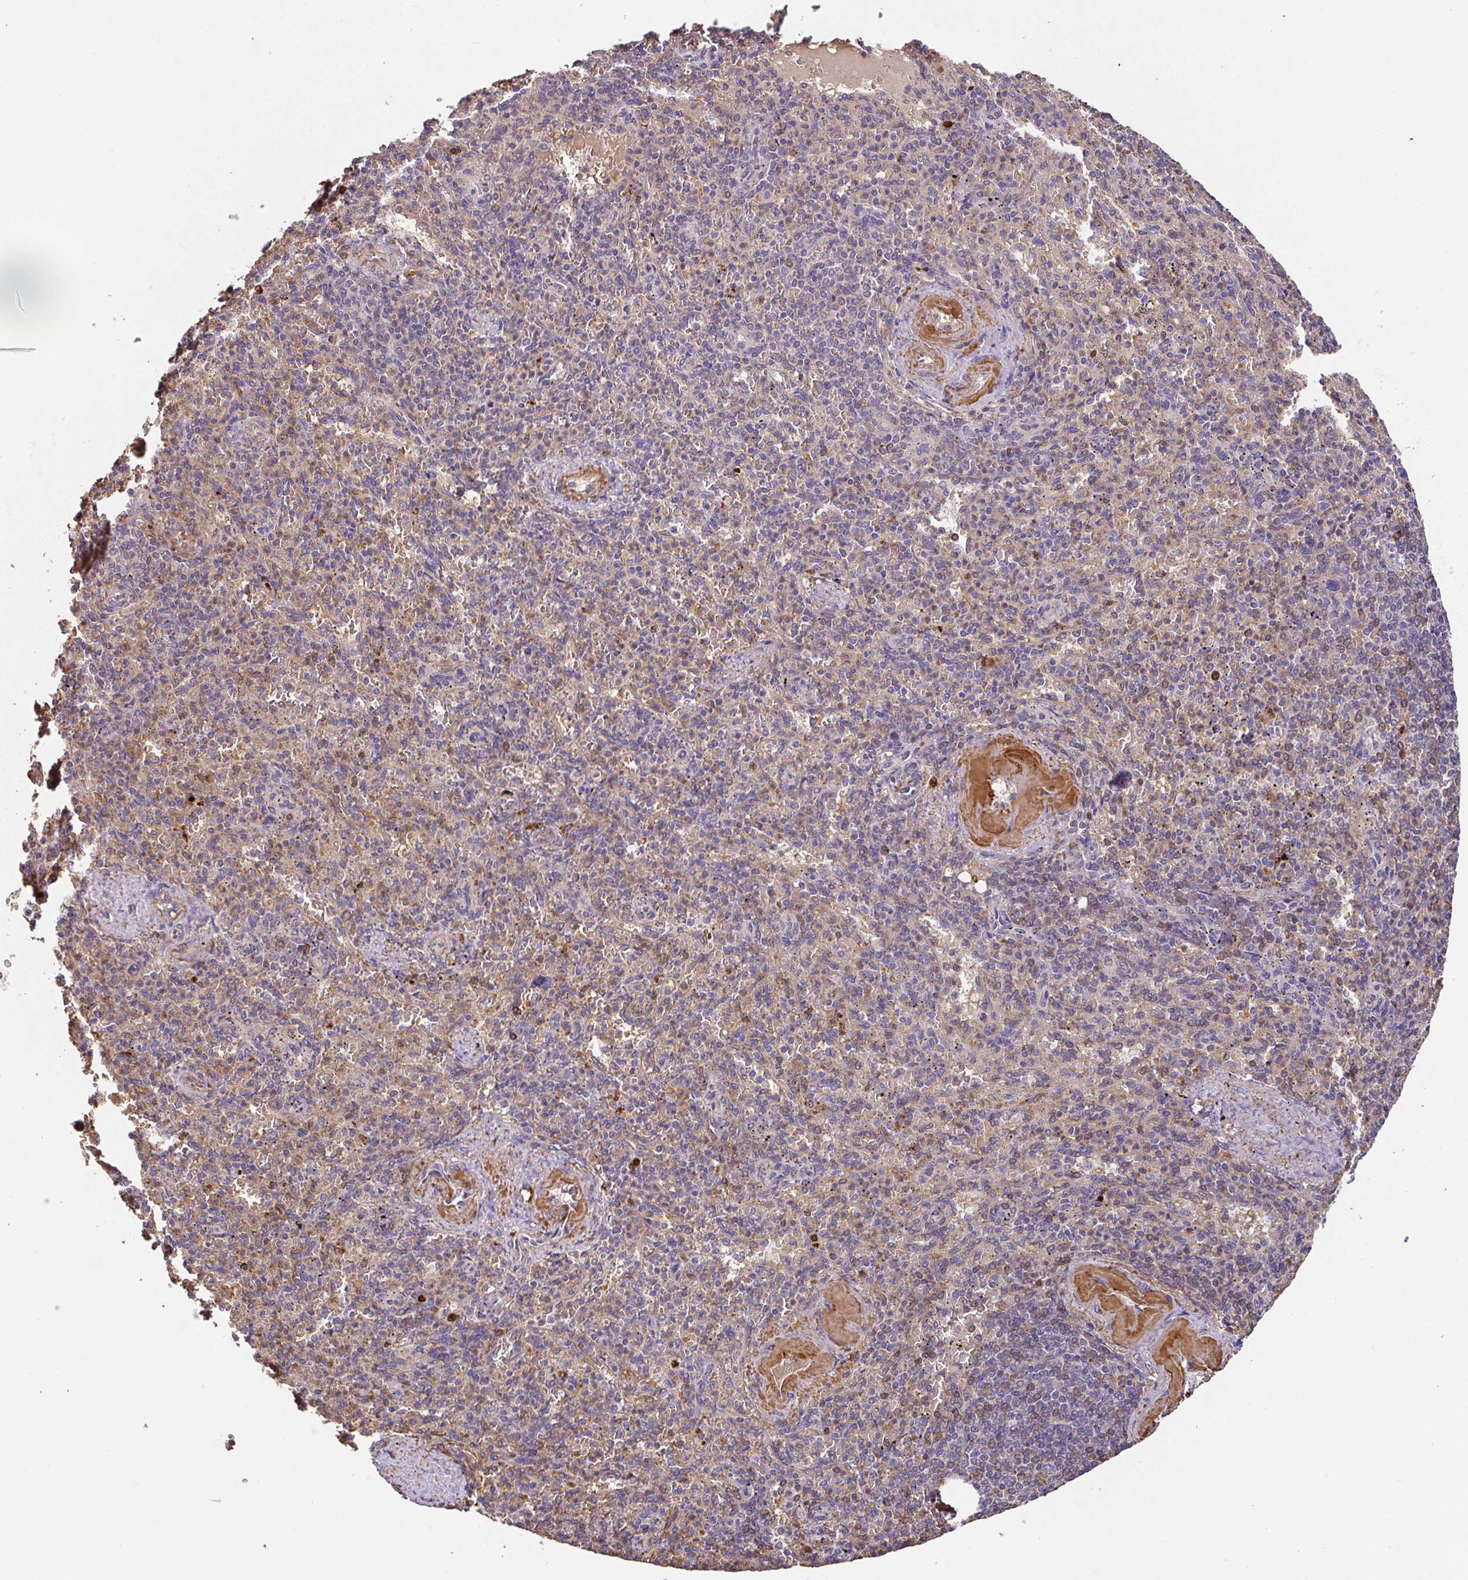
{"staining": {"intensity": "weak", "quantity": "<25%", "location": "cytoplasmic/membranous"}, "tissue": "spleen", "cell_type": "Cells in red pulp", "image_type": "normal", "snomed": [{"axis": "morphology", "description": "Normal tissue, NOS"}, {"axis": "topography", "description": "Spleen"}], "caption": "This is a micrograph of IHC staining of normal spleen, which shows no staining in cells in red pulp.", "gene": "C1QTNF9B", "patient": {"sex": "female", "age": 74}}